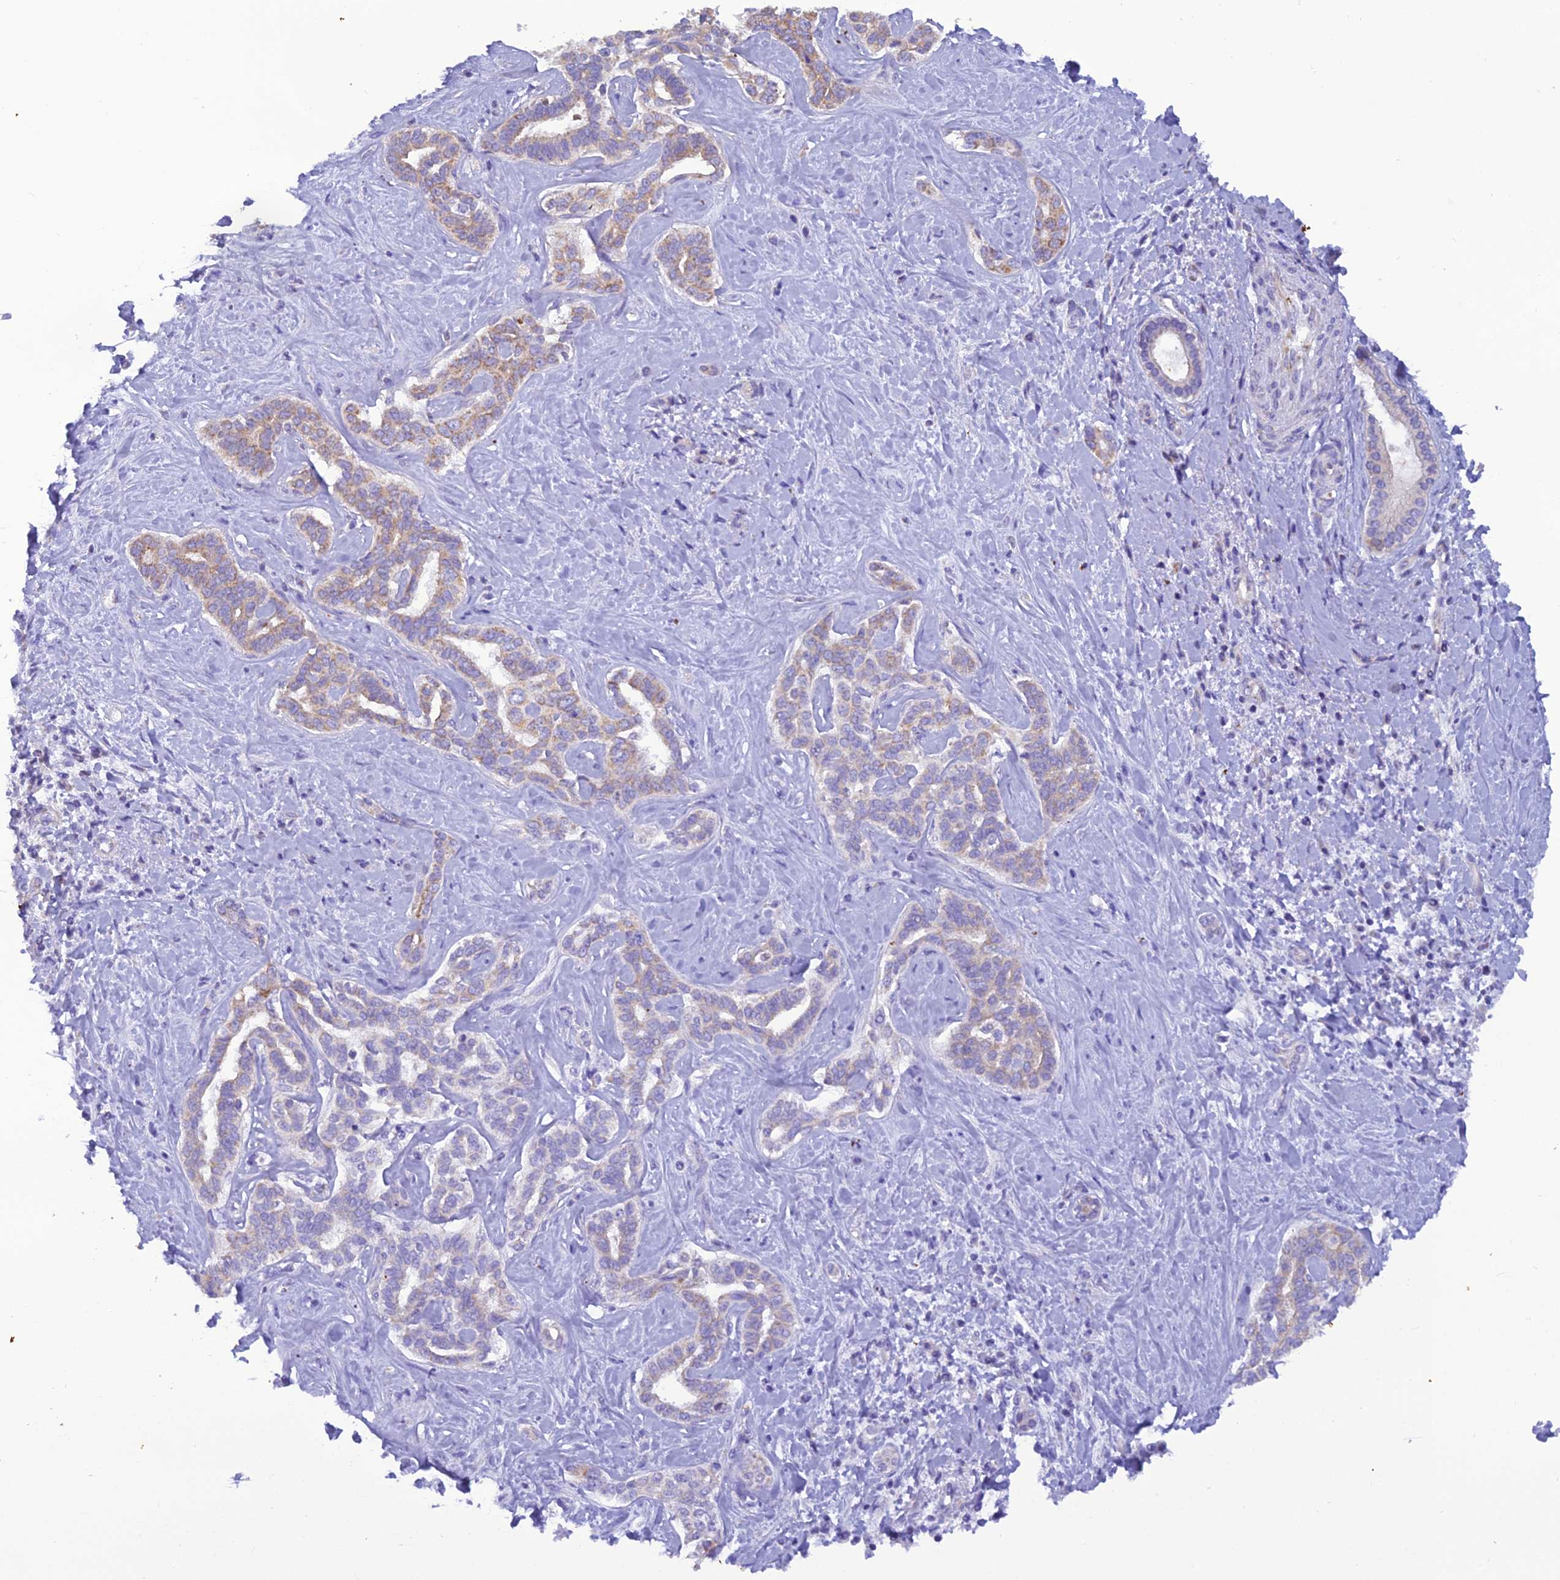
{"staining": {"intensity": "weak", "quantity": "25%-75%", "location": "cytoplasmic/membranous"}, "tissue": "liver cancer", "cell_type": "Tumor cells", "image_type": "cancer", "snomed": [{"axis": "morphology", "description": "Cholangiocarcinoma"}, {"axis": "topography", "description": "Liver"}], "caption": "The histopathology image shows staining of liver cancer (cholangiocarcinoma), revealing weak cytoplasmic/membranous protein staining (brown color) within tumor cells.", "gene": "GPD1", "patient": {"sex": "female", "age": 77}}